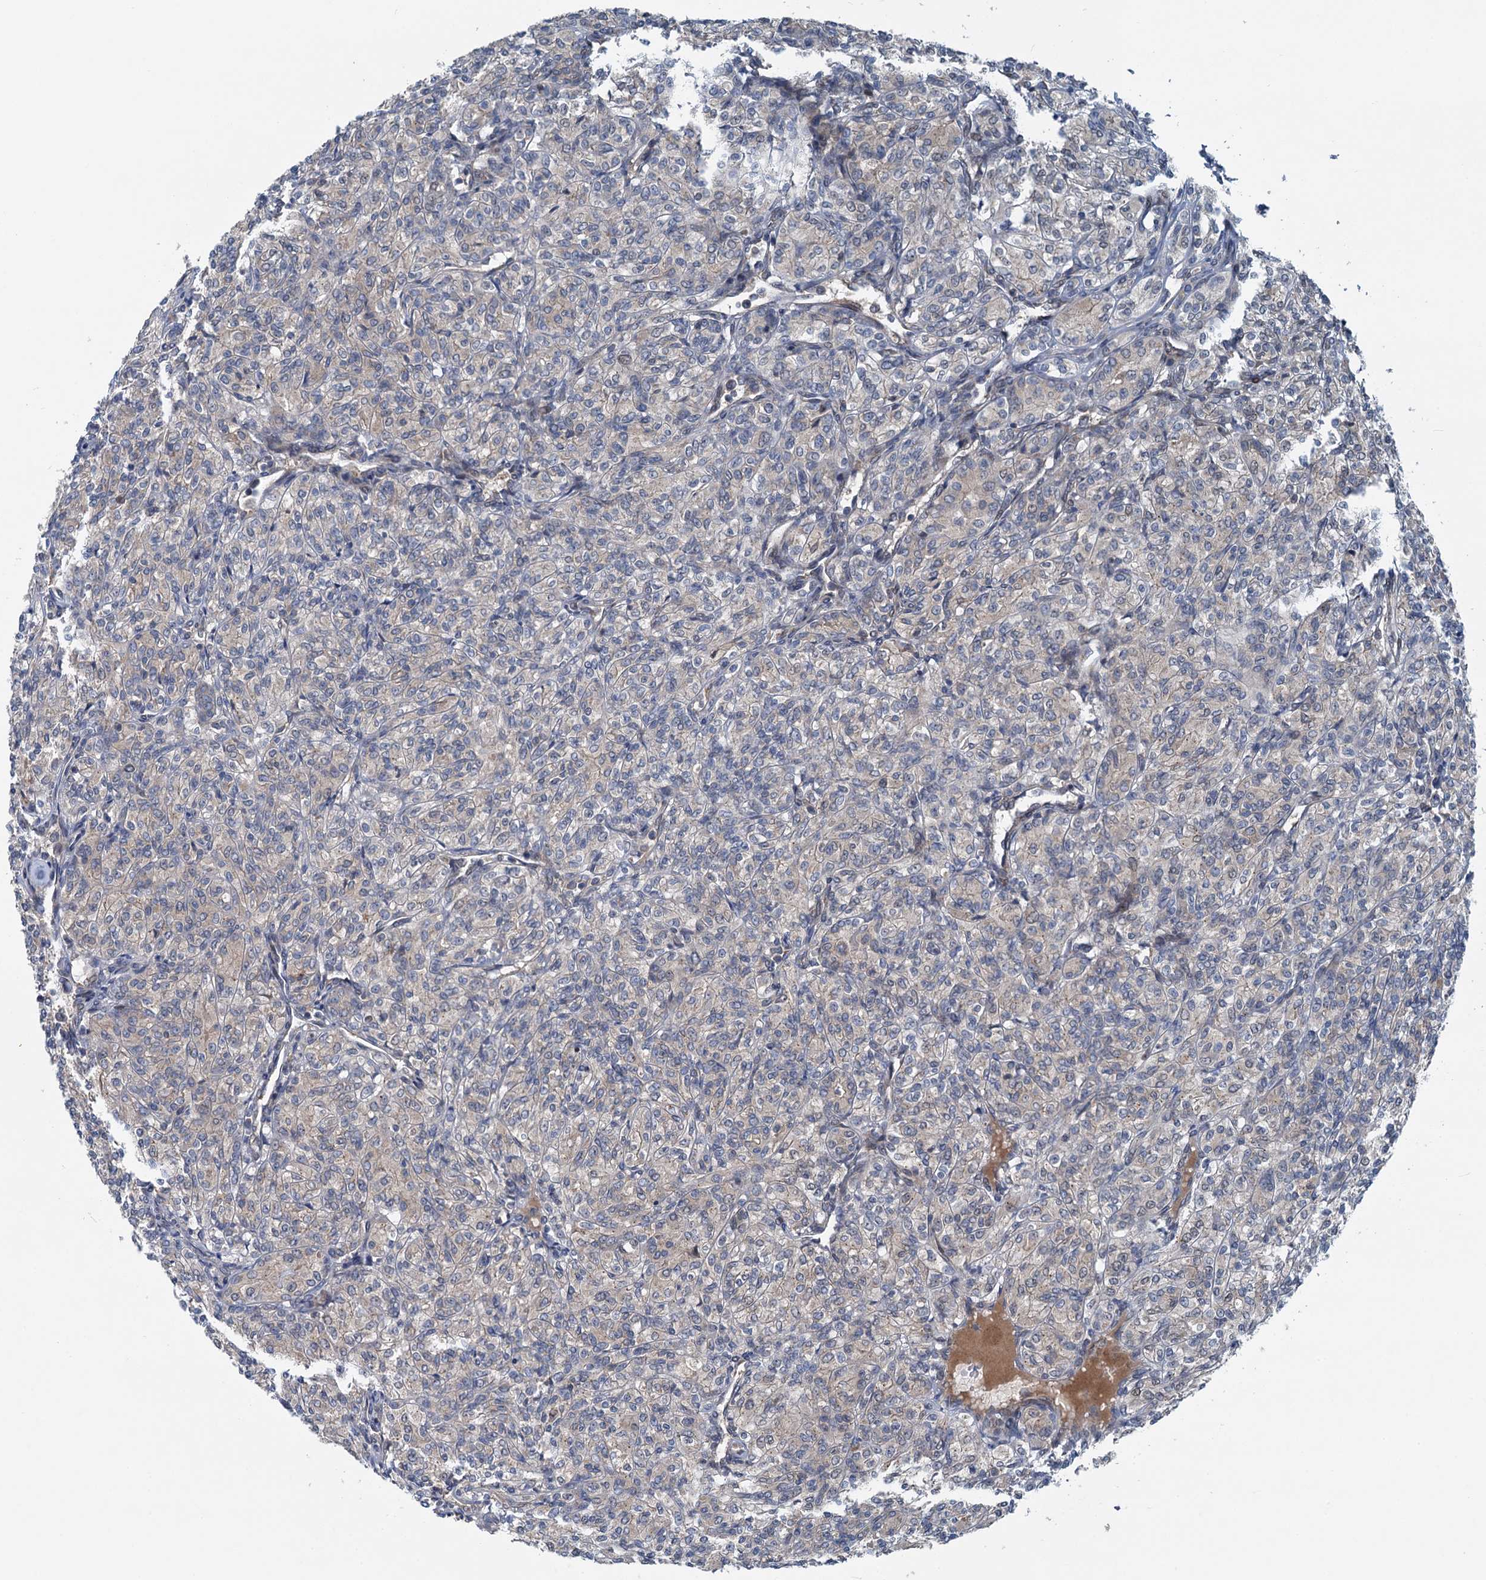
{"staining": {"intensity": "negative", "quantity": "none", "location": "none"}, "tissue": "renal cancer", "cell_type": "Tumor cells", "image_type": "cancer", "snomed": [{"axis": "morphology", "description": "Adenocarcinoma, NOS"}, {"axis": "topography", "description": "Kidney"}], "caption": "There is no significant expression in tumor cells of adenocarcinoma (renal). (IHC, brightfield microscopy, high magnification).", "gene": "DYNC2I2", "patient": {"sex": "male", "age": 77}}